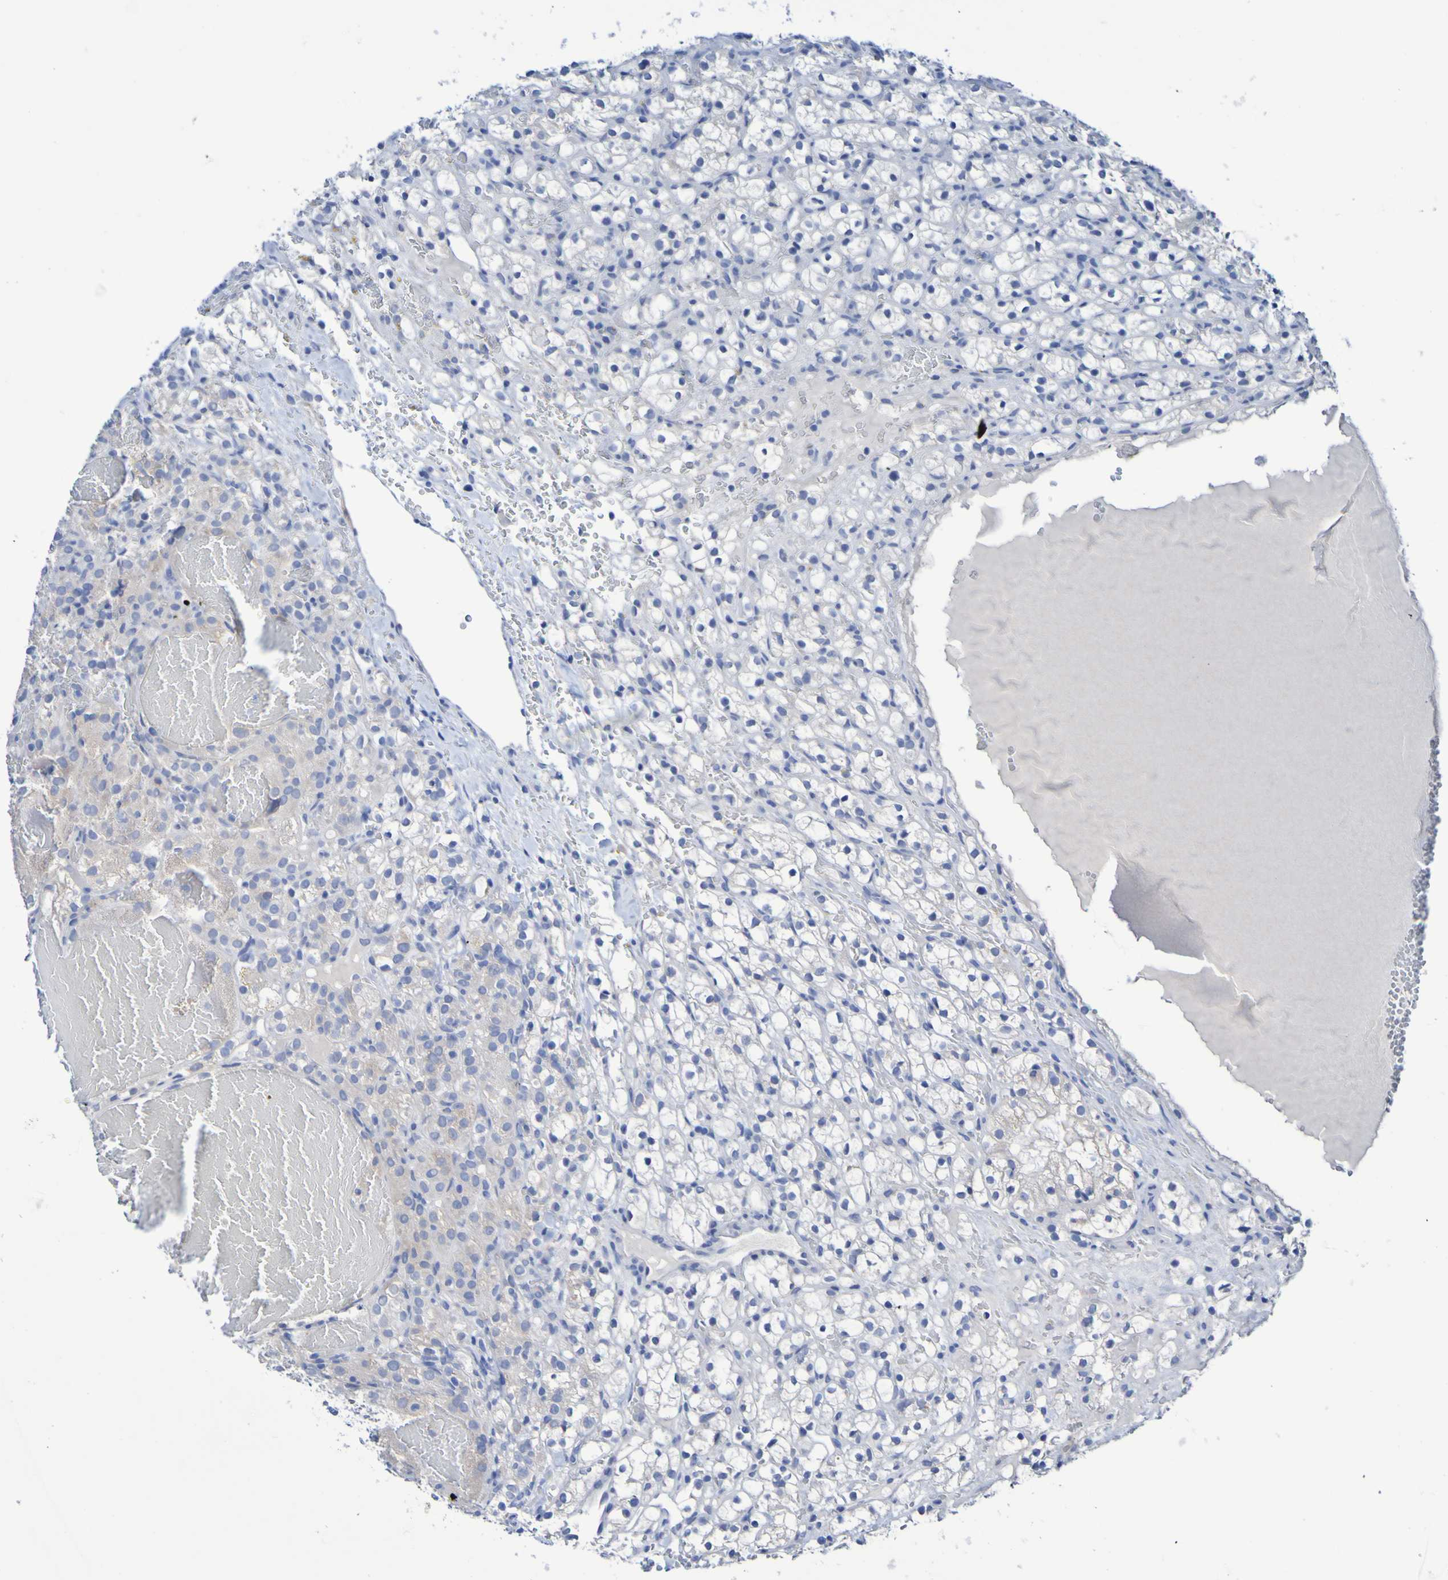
{"staining": {"intensity": "negative", "quantity": "none", "location": "none"}, "tissue": "renal cancer", "cell_type": "Tumor cells", "image_type": "cancer", "snomed": [{"axis": "morphology", "description": "Adenocarcinoma, NOS"}, {"axis": "topography", "description": "Kidney"}], "caption": "Immunohistochemistry (IHC) micrograph of renal cancer stained for a protein (brown), which demonstrates no expression in tumor cells.", "gene": "SGCB", "patient": {"sex": "male", "age": 61}}